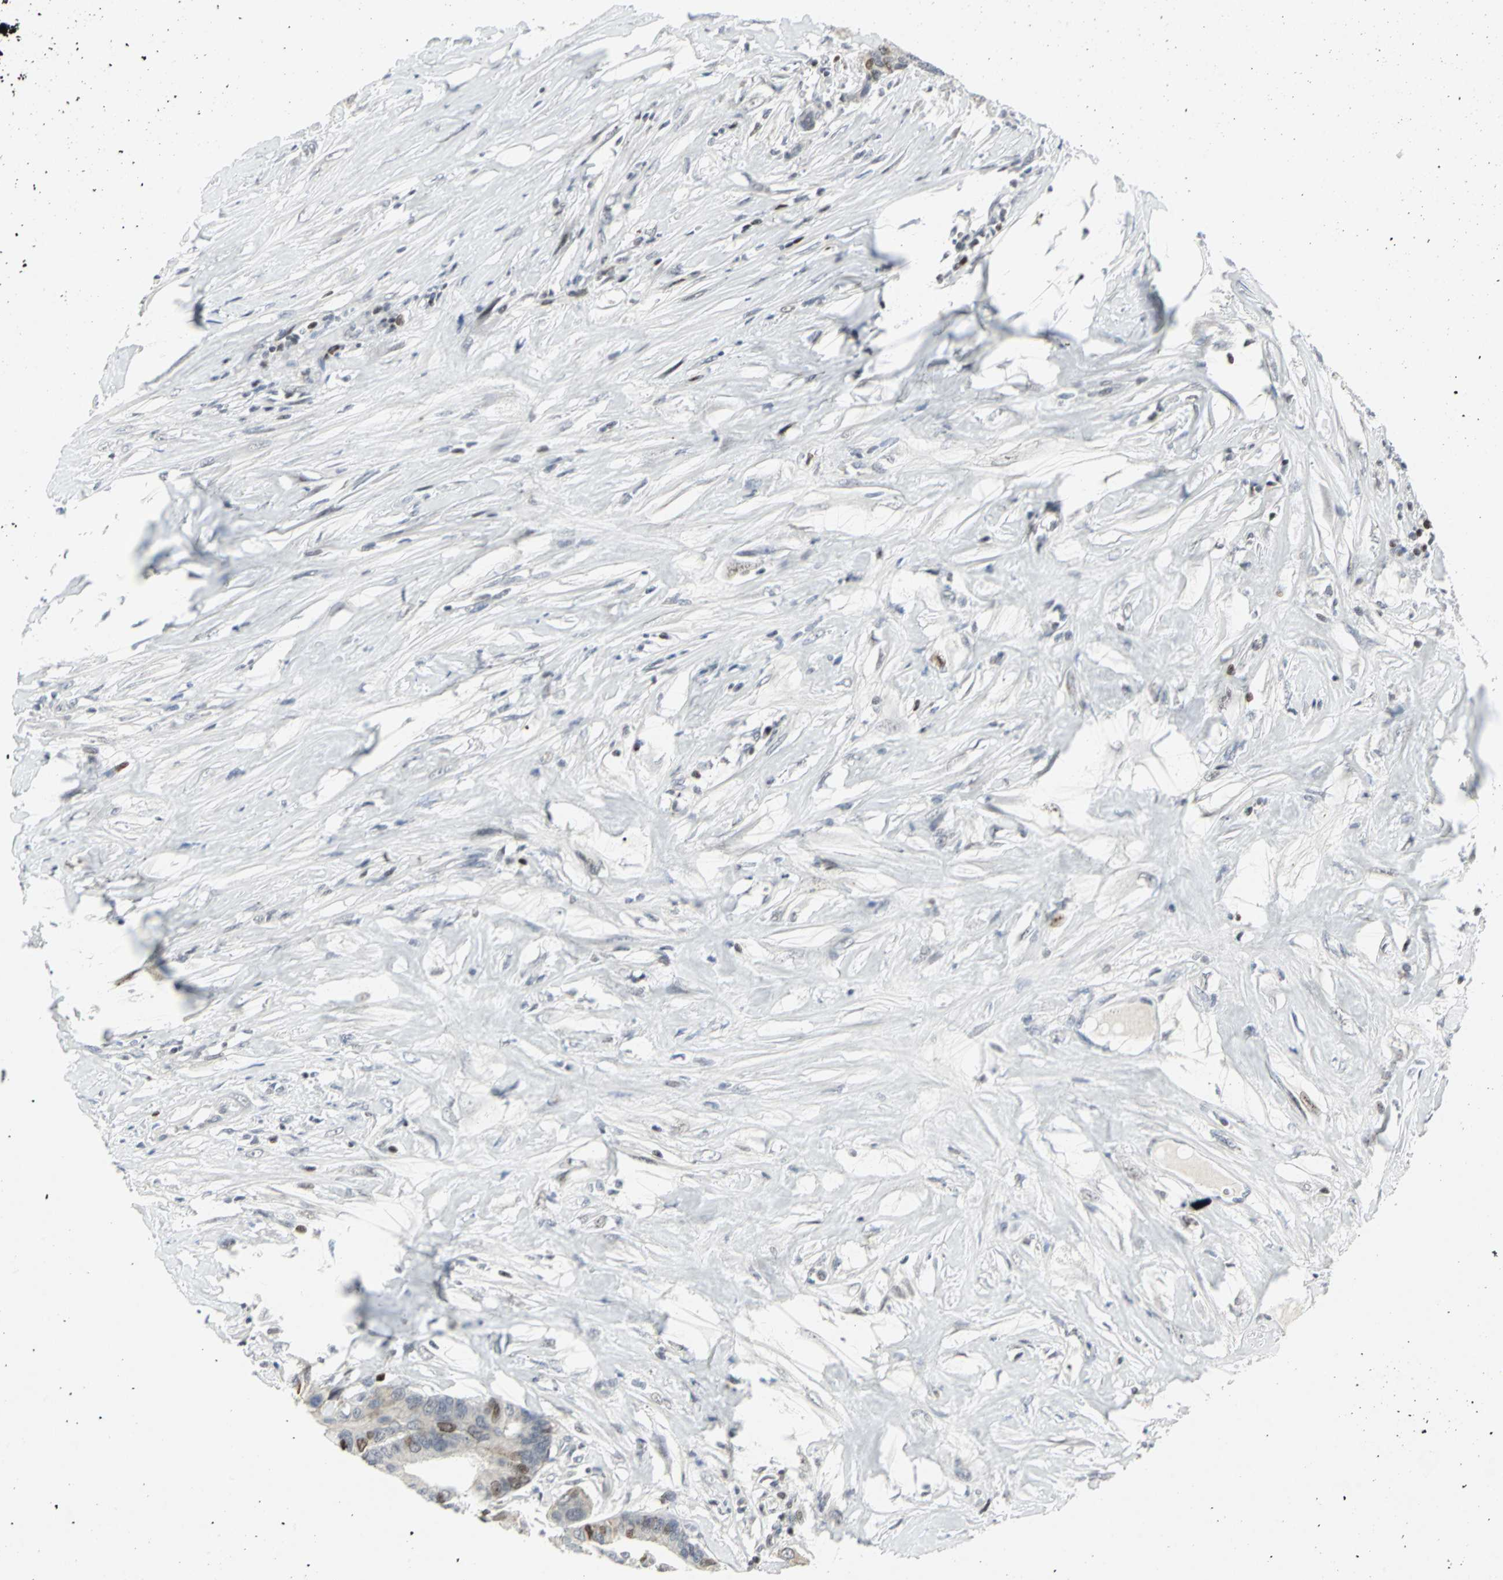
{"staining": {"intensity": "moderate", "quantity": "25%-75%", "location": "nuclear"}, "tissue": "colorectal cancer", "cell_type": "Tumor cells", "image_type": "cancer", "snomed": [{"axis": "morphology", "description": "Adenocarcinoma, NOS"}, {"axis": "topography", "description": "Rectum"}], "caption": "A histopathology image of human colorectal cancer (adenocarcinoma) stained for a protein demonstrates moderate nuclear brown staining in tumor cells.", "gene": "RPA1", "patient": {"sex": "male", "age": 55}}